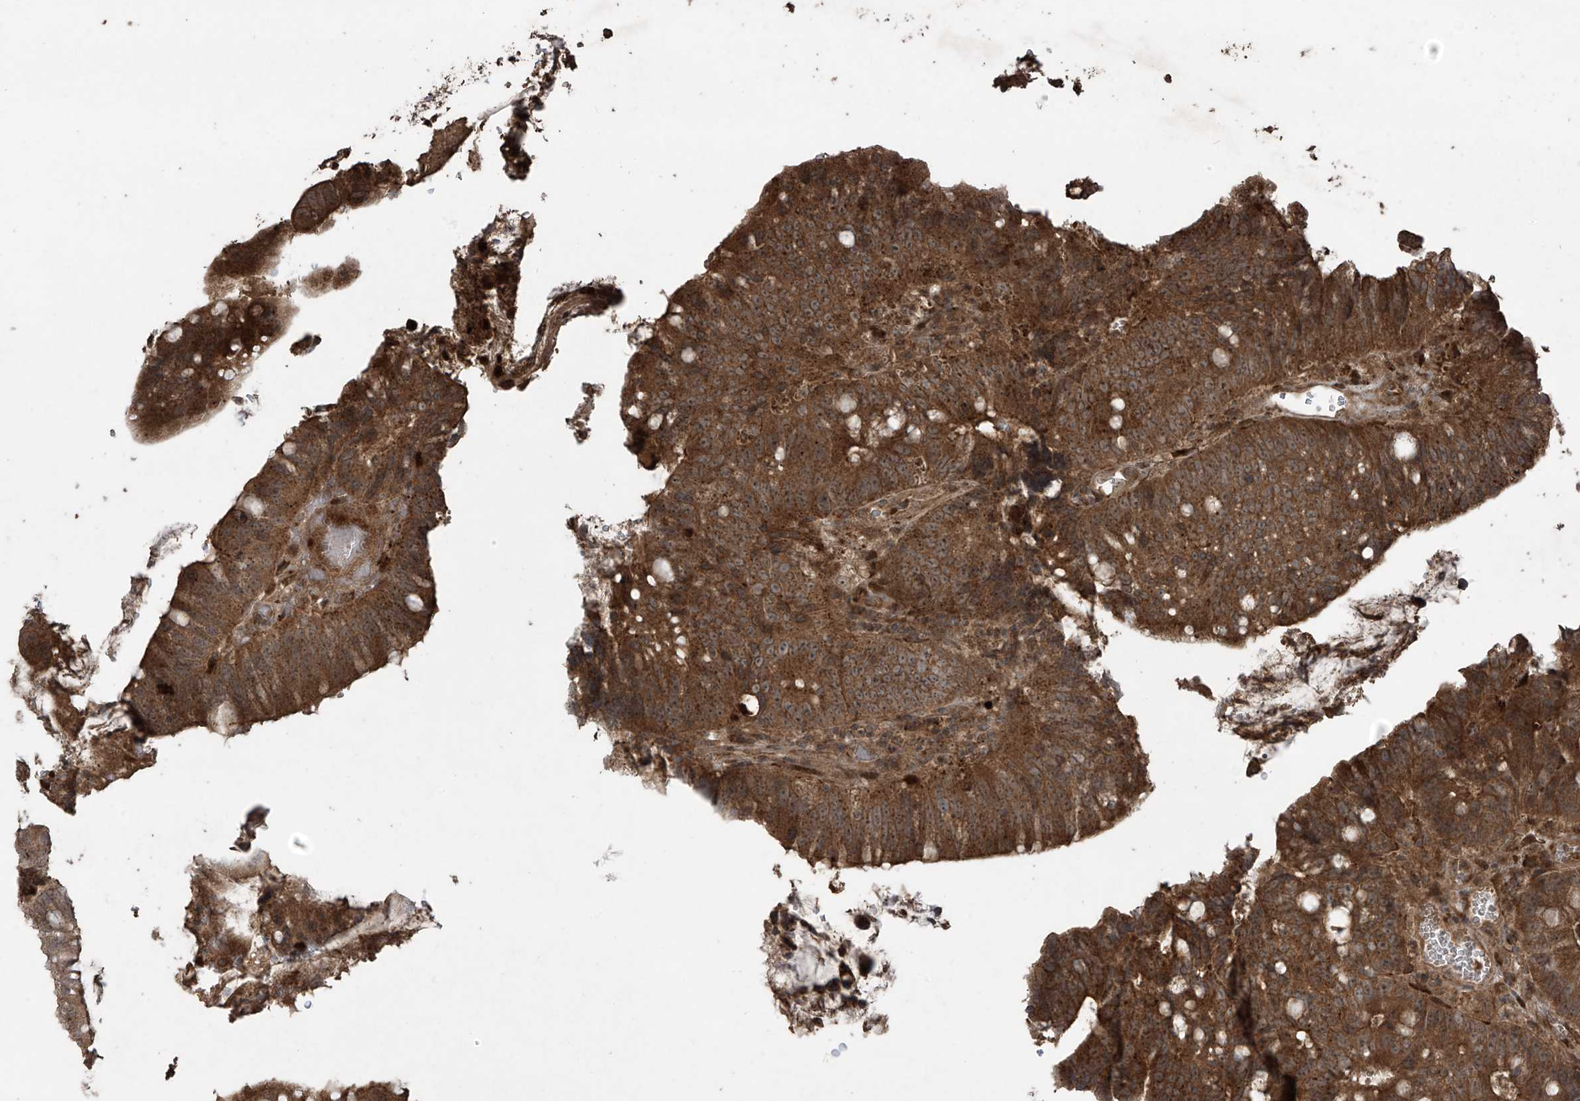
{"staining": {"intensity": "strong", "quantity": ">75%", "location": "cytoplasmic/membranous"}, "tissue": "colorectal cancer", "cell_type": "Tumor cells", "image_type": "cancer", "snomed": [{"axis": "morphology", "description": "Adenocarcinoma, NOS"}, {"axis": "topography", "description": "Colon"}], "caption": "Immunohistochemical staining of adenocarcinoma (colorectal) demonstrates high levels of strong cytoplasmic/membranous protein staining in about >75% of tumor cells.", "gene": "PGPEP1", "patient": {"sex": "female", "age": 66}}